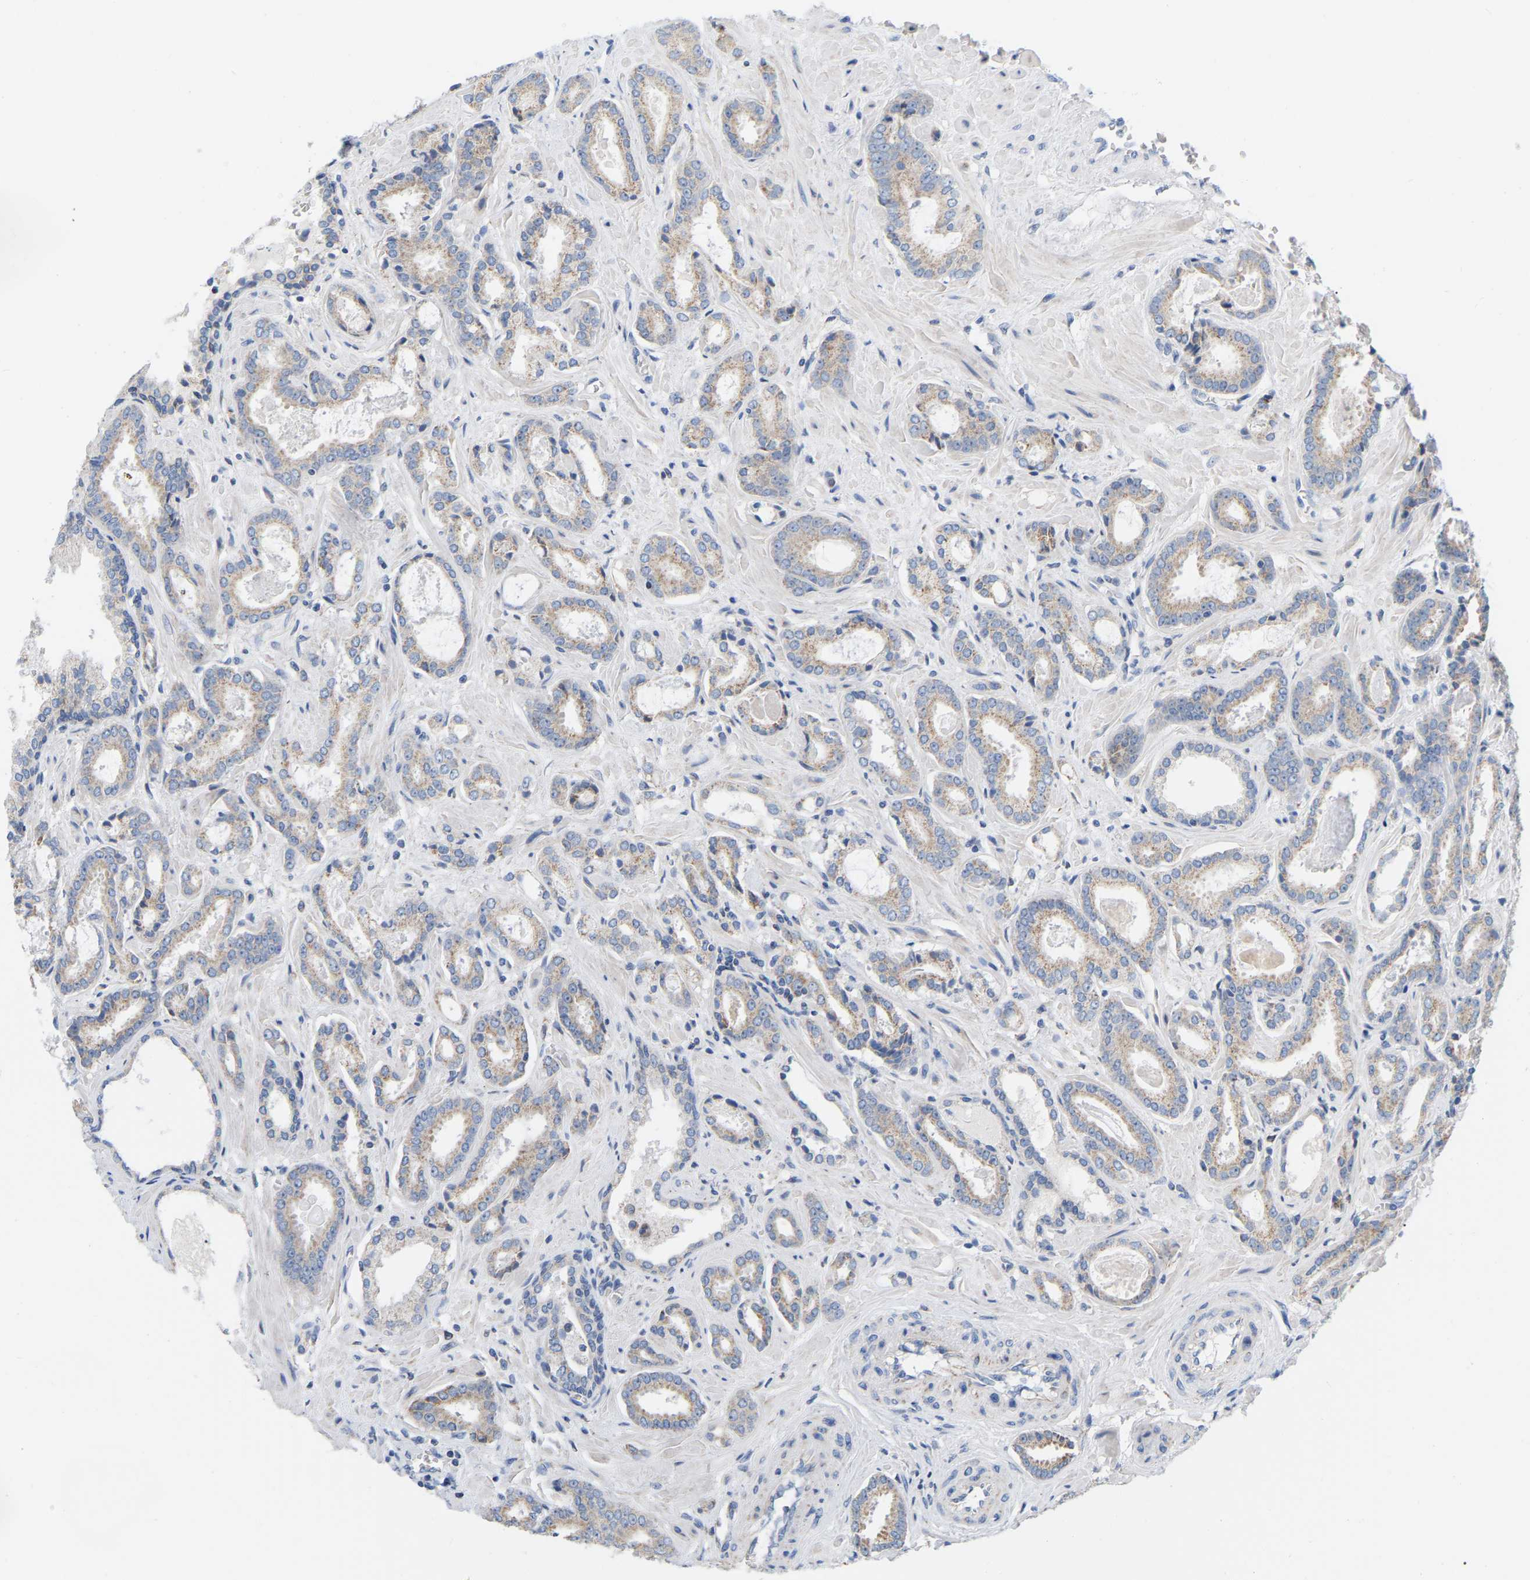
{"staining": {"intensity": "negative", "quantity": "none", "location": "none"}, "tissue": "prostate cancer", "cell_type": "Tumor cells", "image_type": "cancer", "snomed": [{"axis": "morphology", "description": "Adenocarcinoma, Low grade"}, {"axis": "topography", "description": "Prostate"}], "caption": "Human prostate cancer (adenocarcinoma (low-grade)) stained for a protein using immunohistochemistry exhibits no expression in tumor cells.", "gene": "CBLB", "patient": {"sex": "male", "age": 53}}